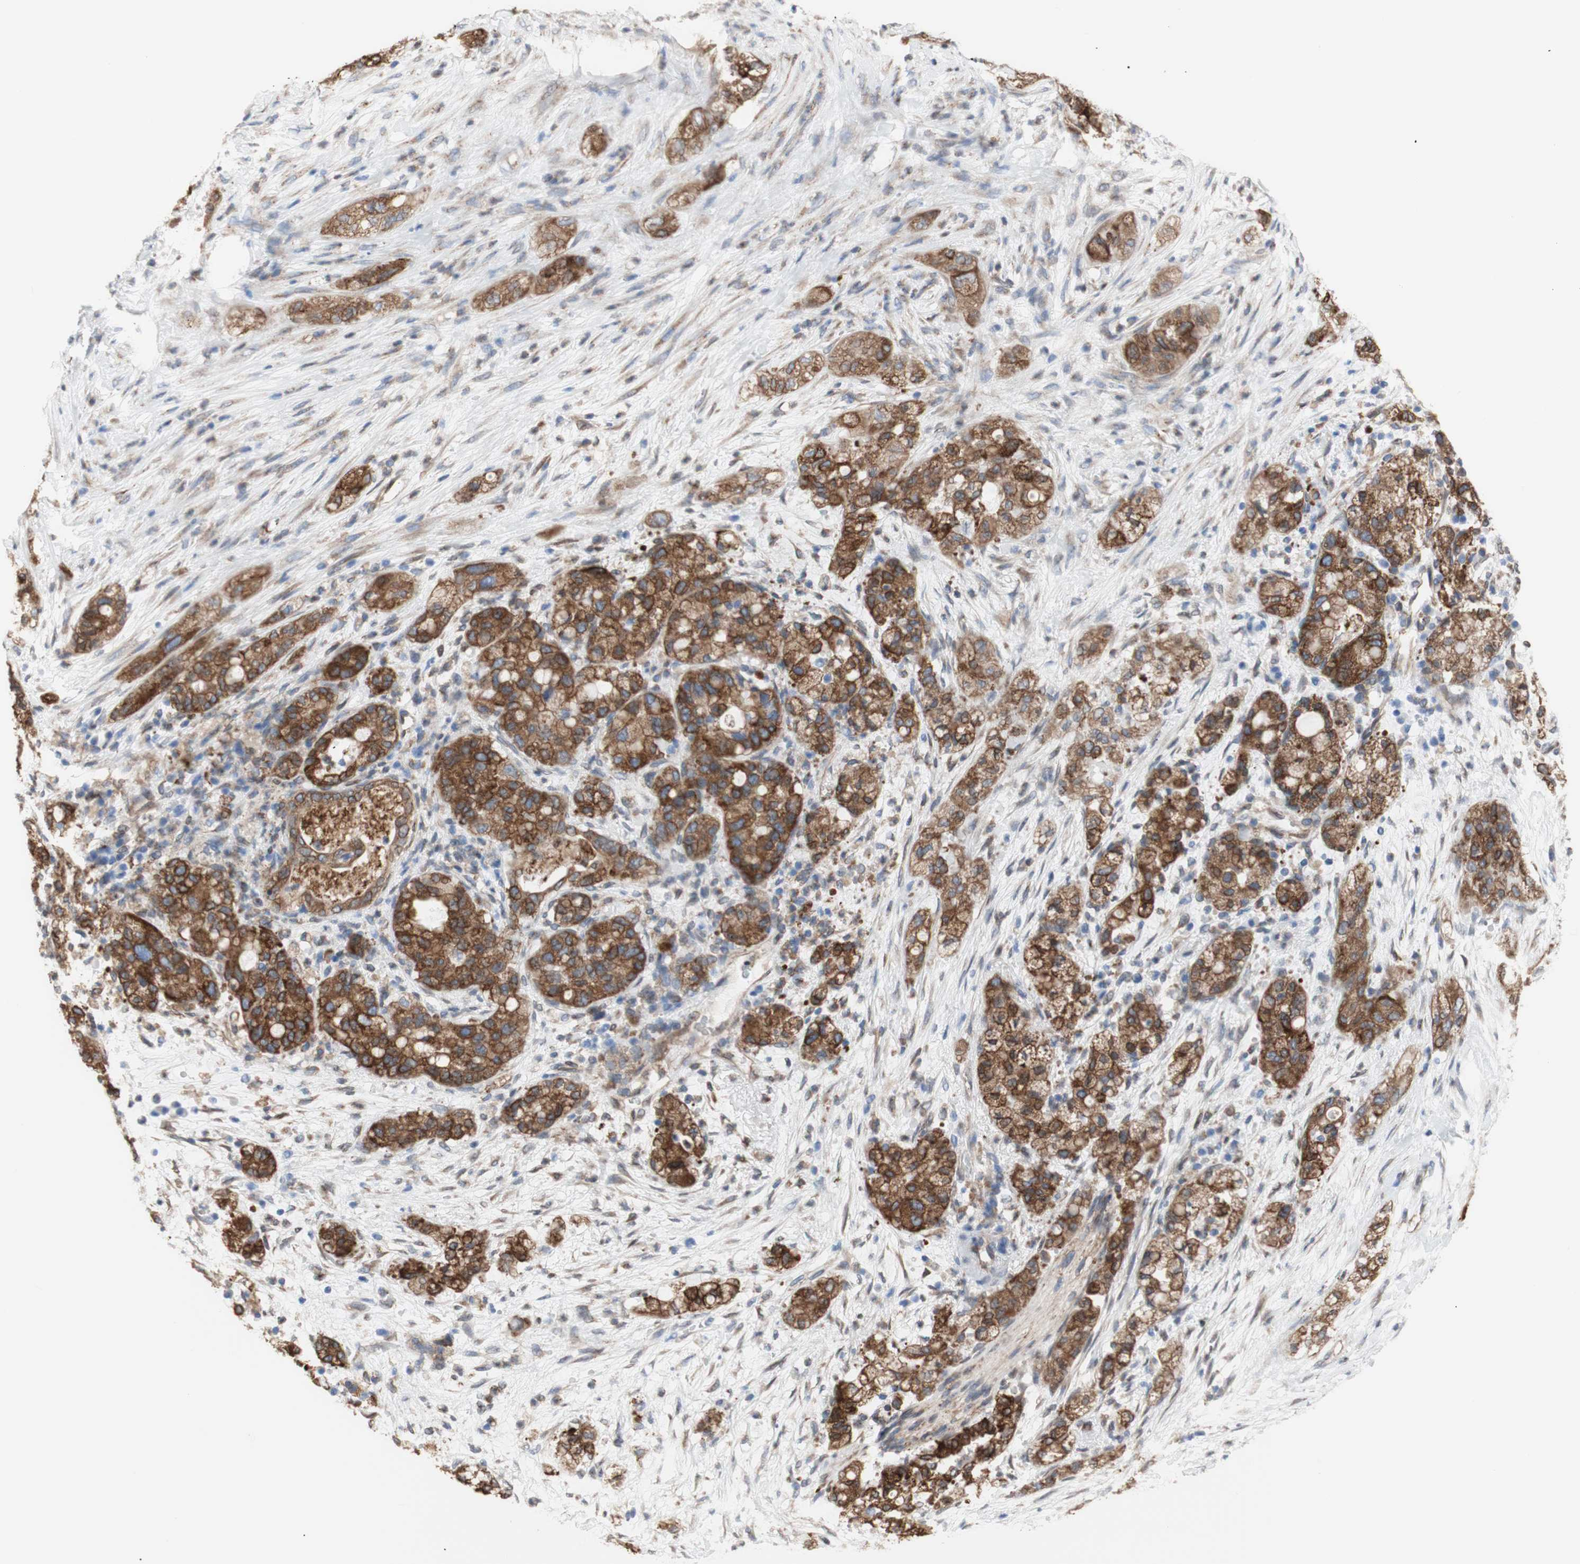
{"staining": {"intensity": "moderate", "quantity": ">75%", "location": "cytoplasmic/membranous"}, "tissue": "pancreatic cancer", "cell_type": "Tumor cells", "image_type": "cancer", "snomed": [{"axis": "morphology", "description": "Adenocarcinoma, NOS"}, {"axis": "topography", "description": "Pancreas"}], "caption": "Immunohistochemical staining of human adenocarcinoma (pancreatic) exhibits medium levels of moderate cytoplasmic/membranous positivity in about >75% of tumor cells. The staining was performed using DAB to visualize the protein expression in brown, while the nuclei were stained in blue with hematoxylin (Magnification: 20x).", "gene": "ERLIN1", "patient": {"sex": "female", "age": 78}}